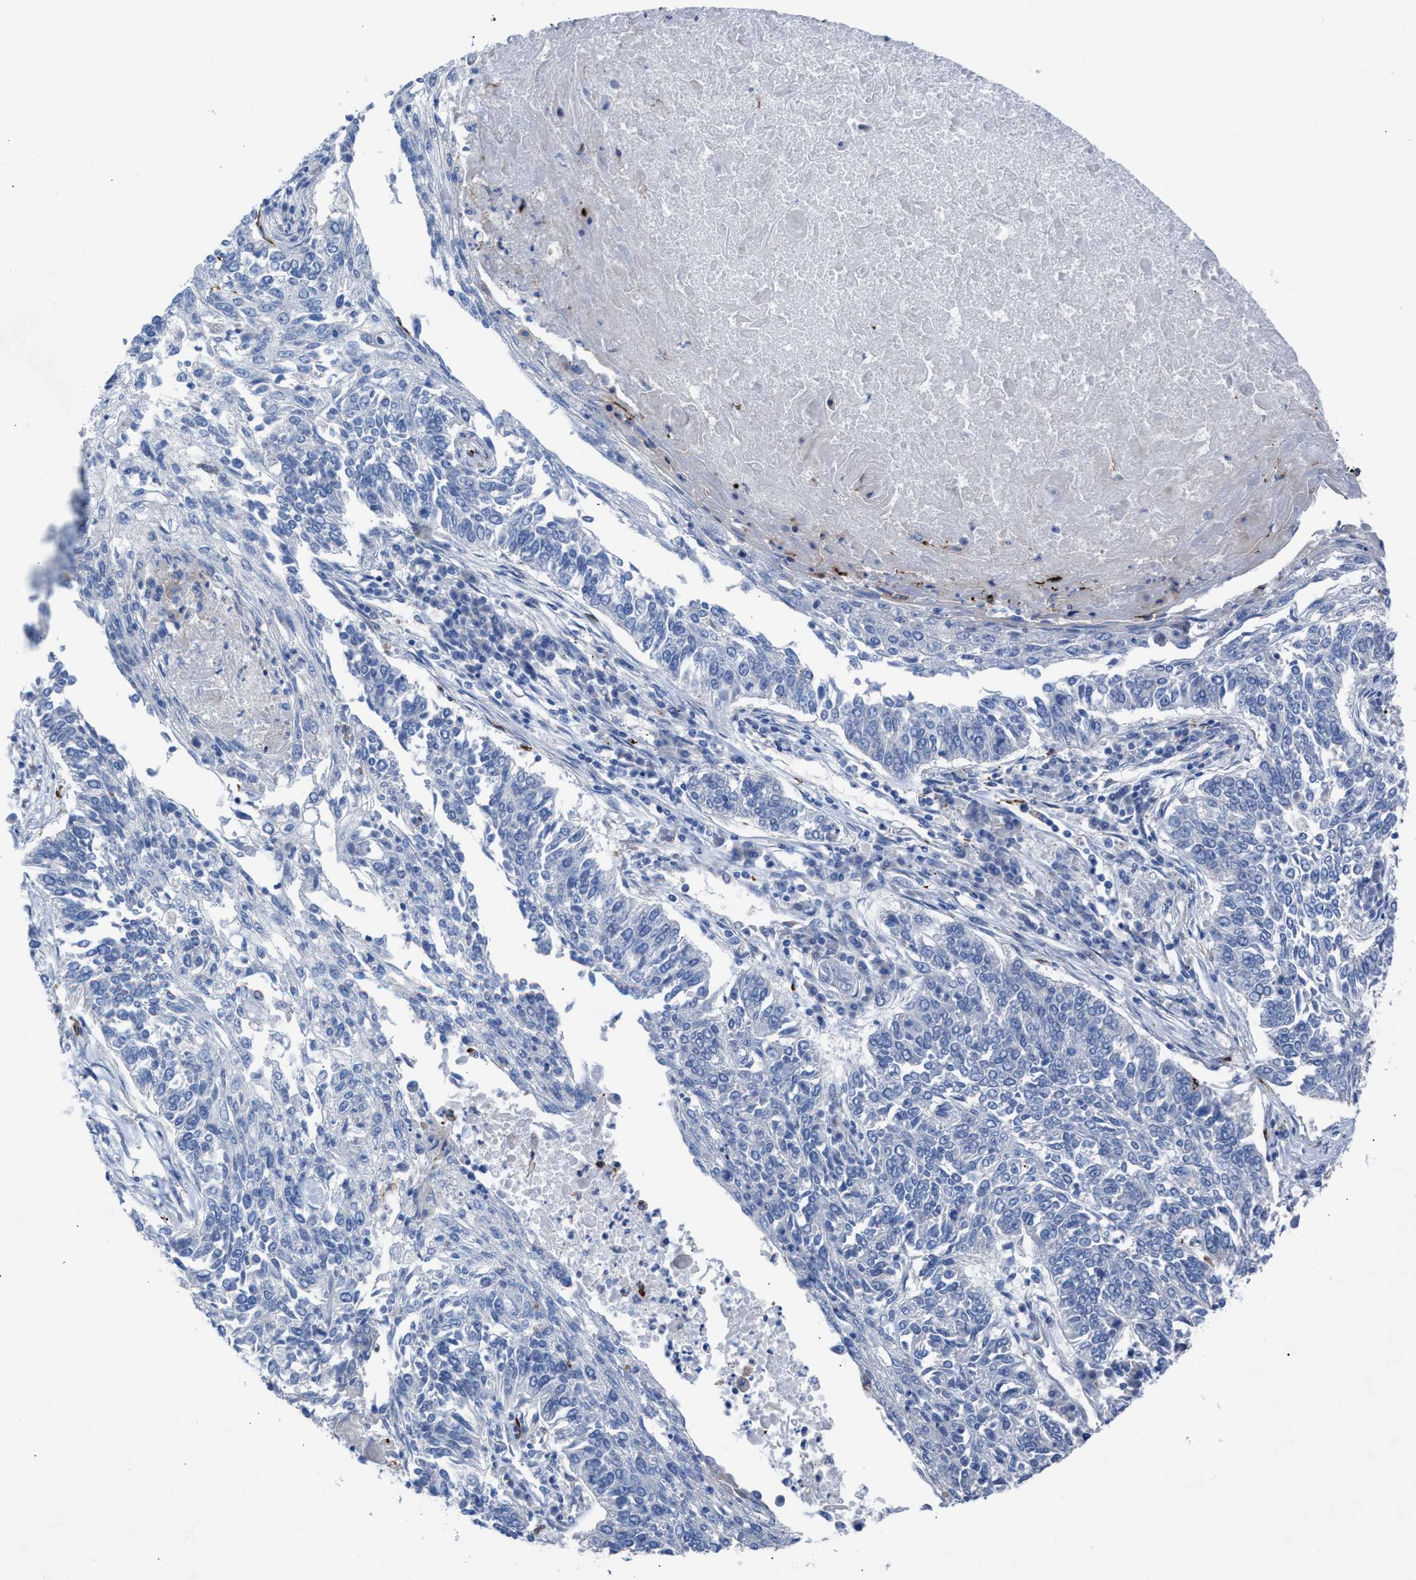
{"staining": {"intensity": "negative", "quantity": "none", "location": "none"}, "tissue": "lung cancer", "cell_type": "Tumor cells", "image_type": "cancer", "snomed": [{"axis": "morphology", "description": "Normal tissue, NOS"}, {"axis": "morphology", "description": "Squamous cell carcinoma, NOS"}, {"axis": "topography", "description": "Cartilage tissue"}, {"axis": "topography", "description": "Bronchus"}, {"axis": "topography", "description": "Lung"}], "caption": "Photomicrograph shows no protein staining in tumor cells of lung squamous cell carcinoma tissue.", "gene": "SLC47A1", "patient": {"sex": "female", "age": 49}}